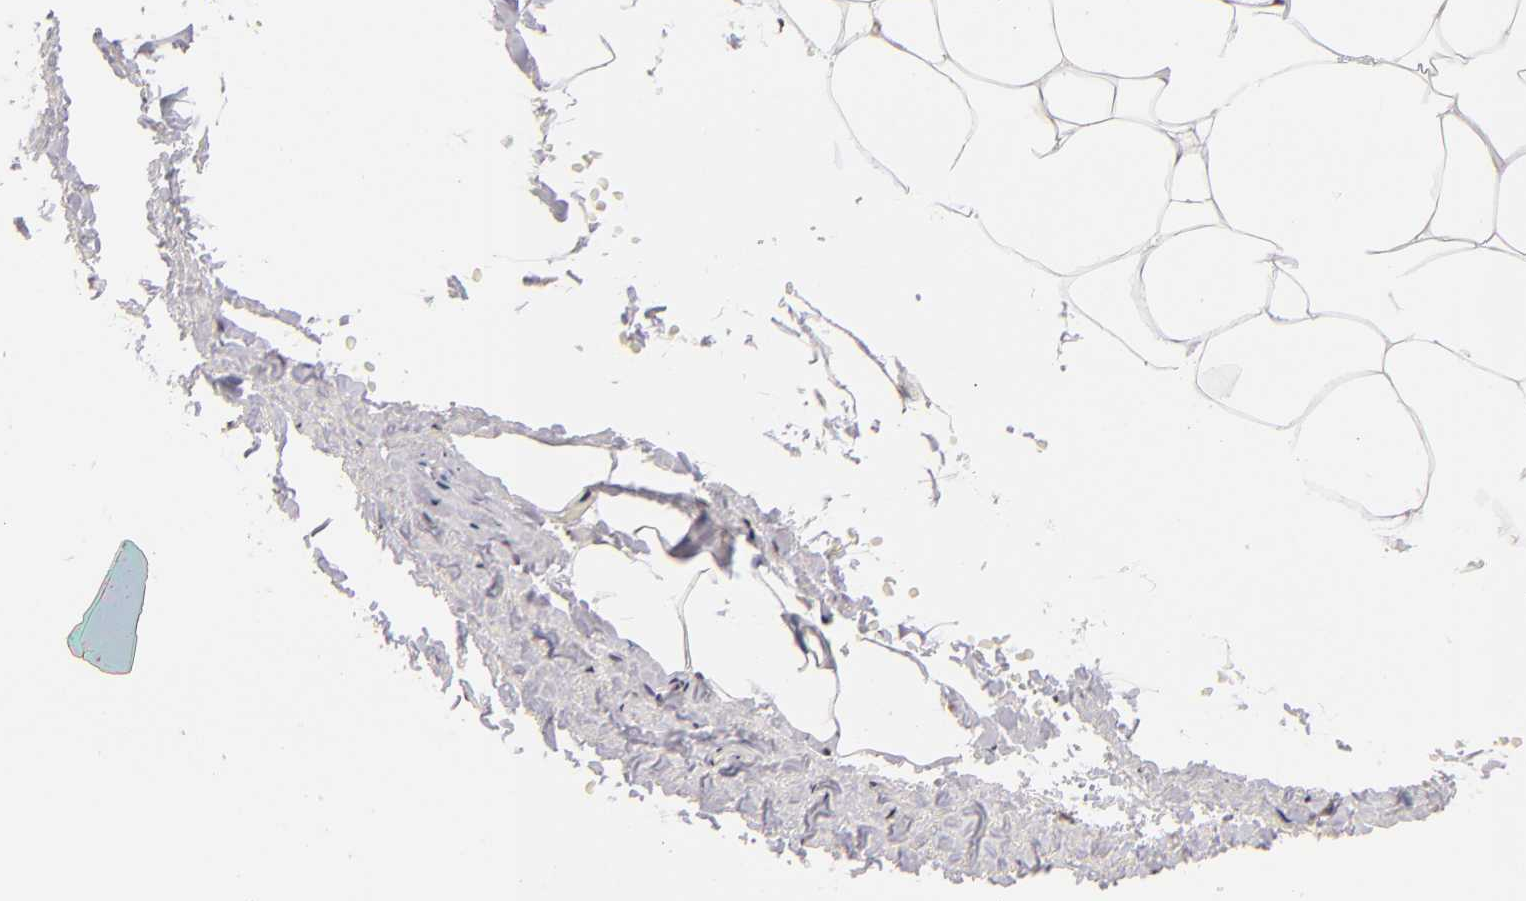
{"staining": {"intensity": "negative", "quantity": "none", "location": "none"}, "tissue": "adipose tissue", "cell_type": "Adipocytes", "image_type": "normal", "snomed": [{"axis": "morphology", "description": "Normal tissue, NOS"}, {"axis": "topography", "description": "Soft tissue"}, {"axis": "topography", "description": "Peripheral nerve tissue"}], "caption": "Immunohistochemical staining of benign adipose tissue reveals no significant staining in adipocytes. (DAB (3,3'-diaminobenzidine) immunohistochemistry, high magnification).", "gene": "CD40", "patient": {"sex": "female", "age": 68}}